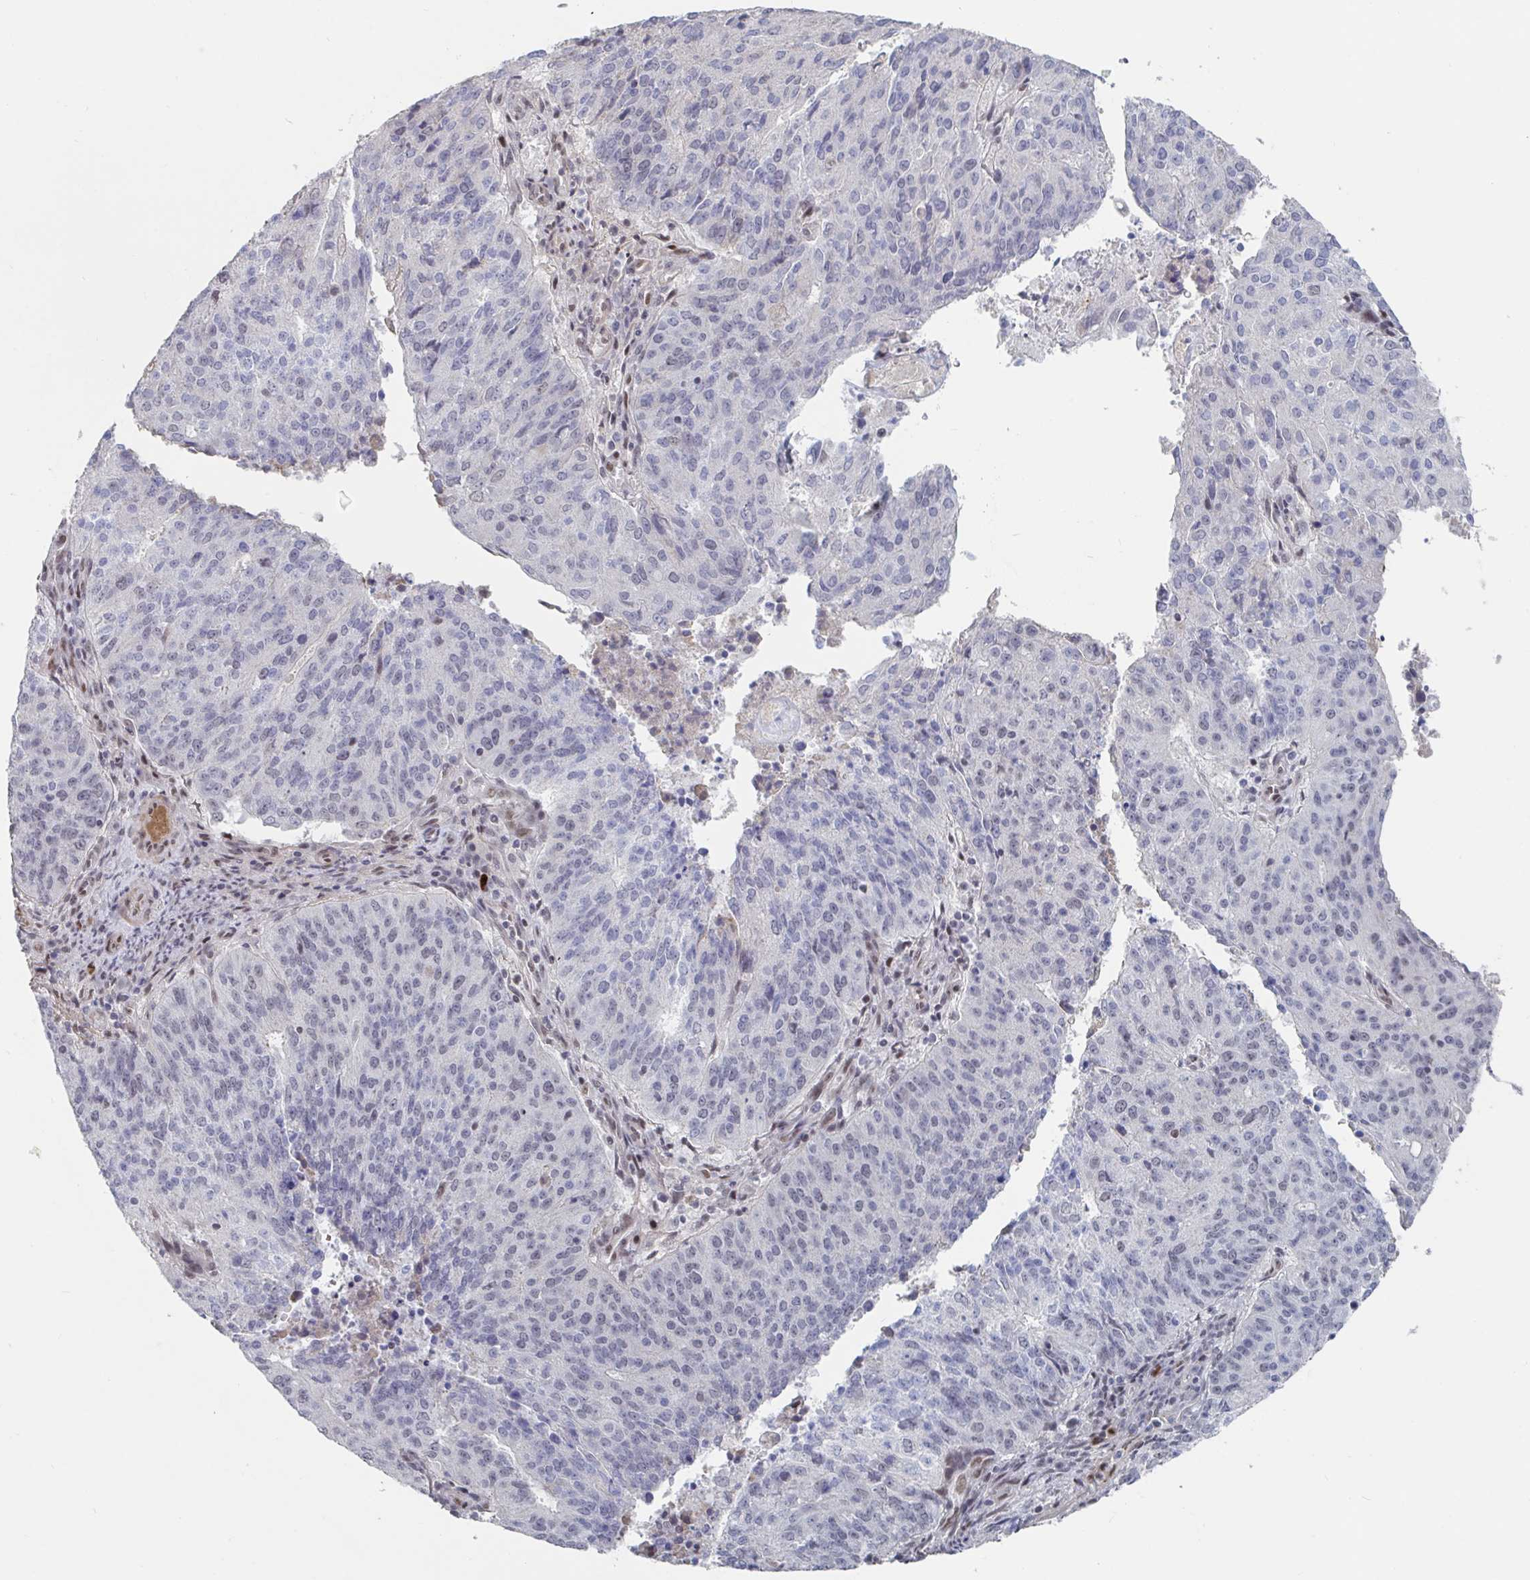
{"staining": {"intensity": "weak", "quantity": "<25%", "location": "nuclear"}, "tissue": "endometrial cancer", "cell_type": "Tumor cells", "image_type": "cancer", "snomed": [{"axis": "morphology", "description": "Adenocarcinoma, NOS"}, {"axis": "topography", "description": "Endometrium"}], "caption": "Immunohistochemistry (IHC) micrograph of human adenocarcinoma (endometrial) stained for a protein (brown), which shows no positivity in tumor cells.", "gene": "BCL7B", "patient": {"sex": "female", "age": 82}}